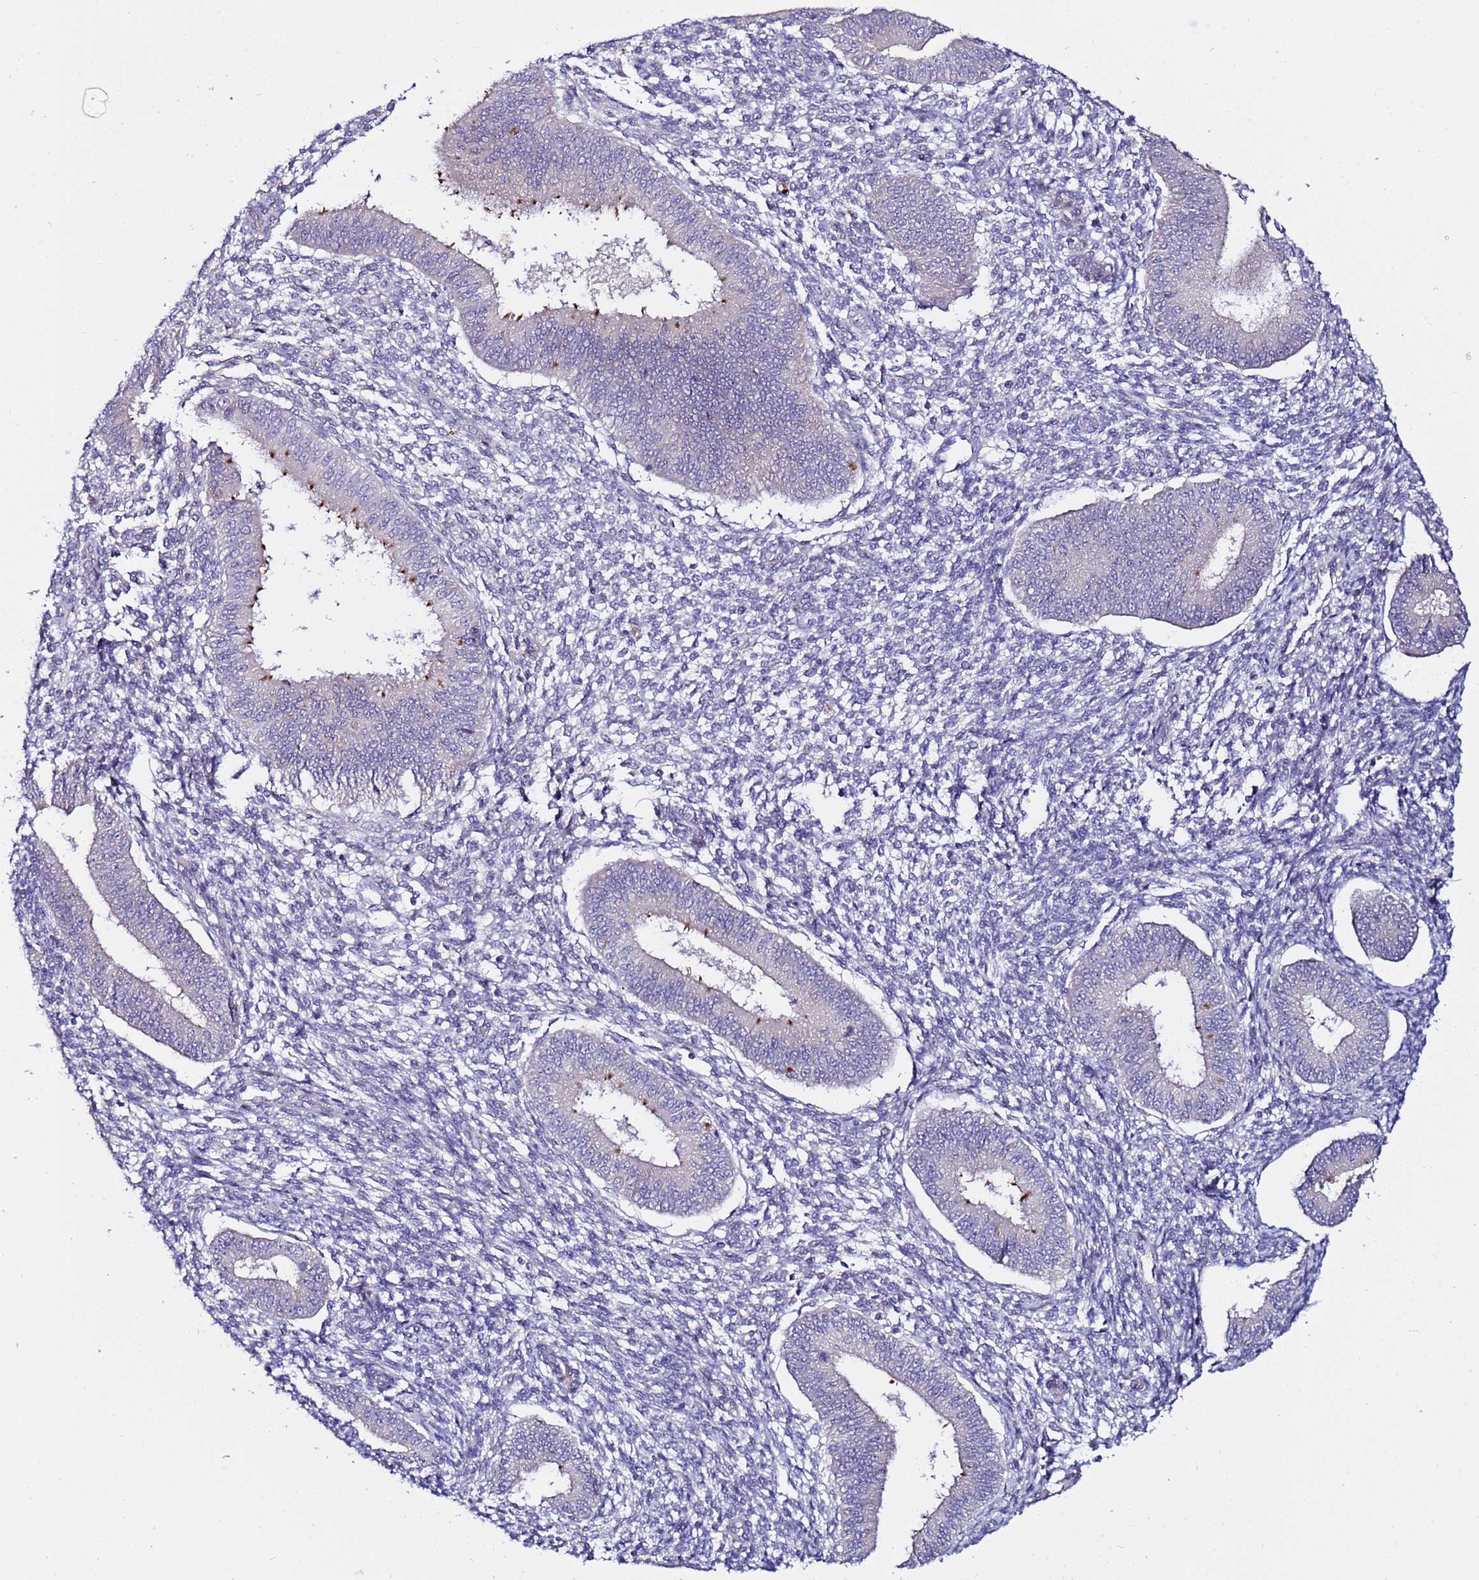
{"staining": {"intensity": "negative", "quantity": "none", "location": "none"}, "tissue": "endometrium", "cell_type": "Cells in endometrial stroma", "image_type": "normal", "snomed": [{"axis": "morphology", "description": "Normal tissue, NOS"}, {"axis": "topography", "description": "Uterus"}, {"axis": "topography", "description": "Endometrium"}], "caption": "Endometrium was stained to show a protein in brown. There is no significant expression in cells in endometrial stroma. Nuclei are stained in blue.", "gene": "IGSF11", "patient": {"sex": "female", "age": 48}}